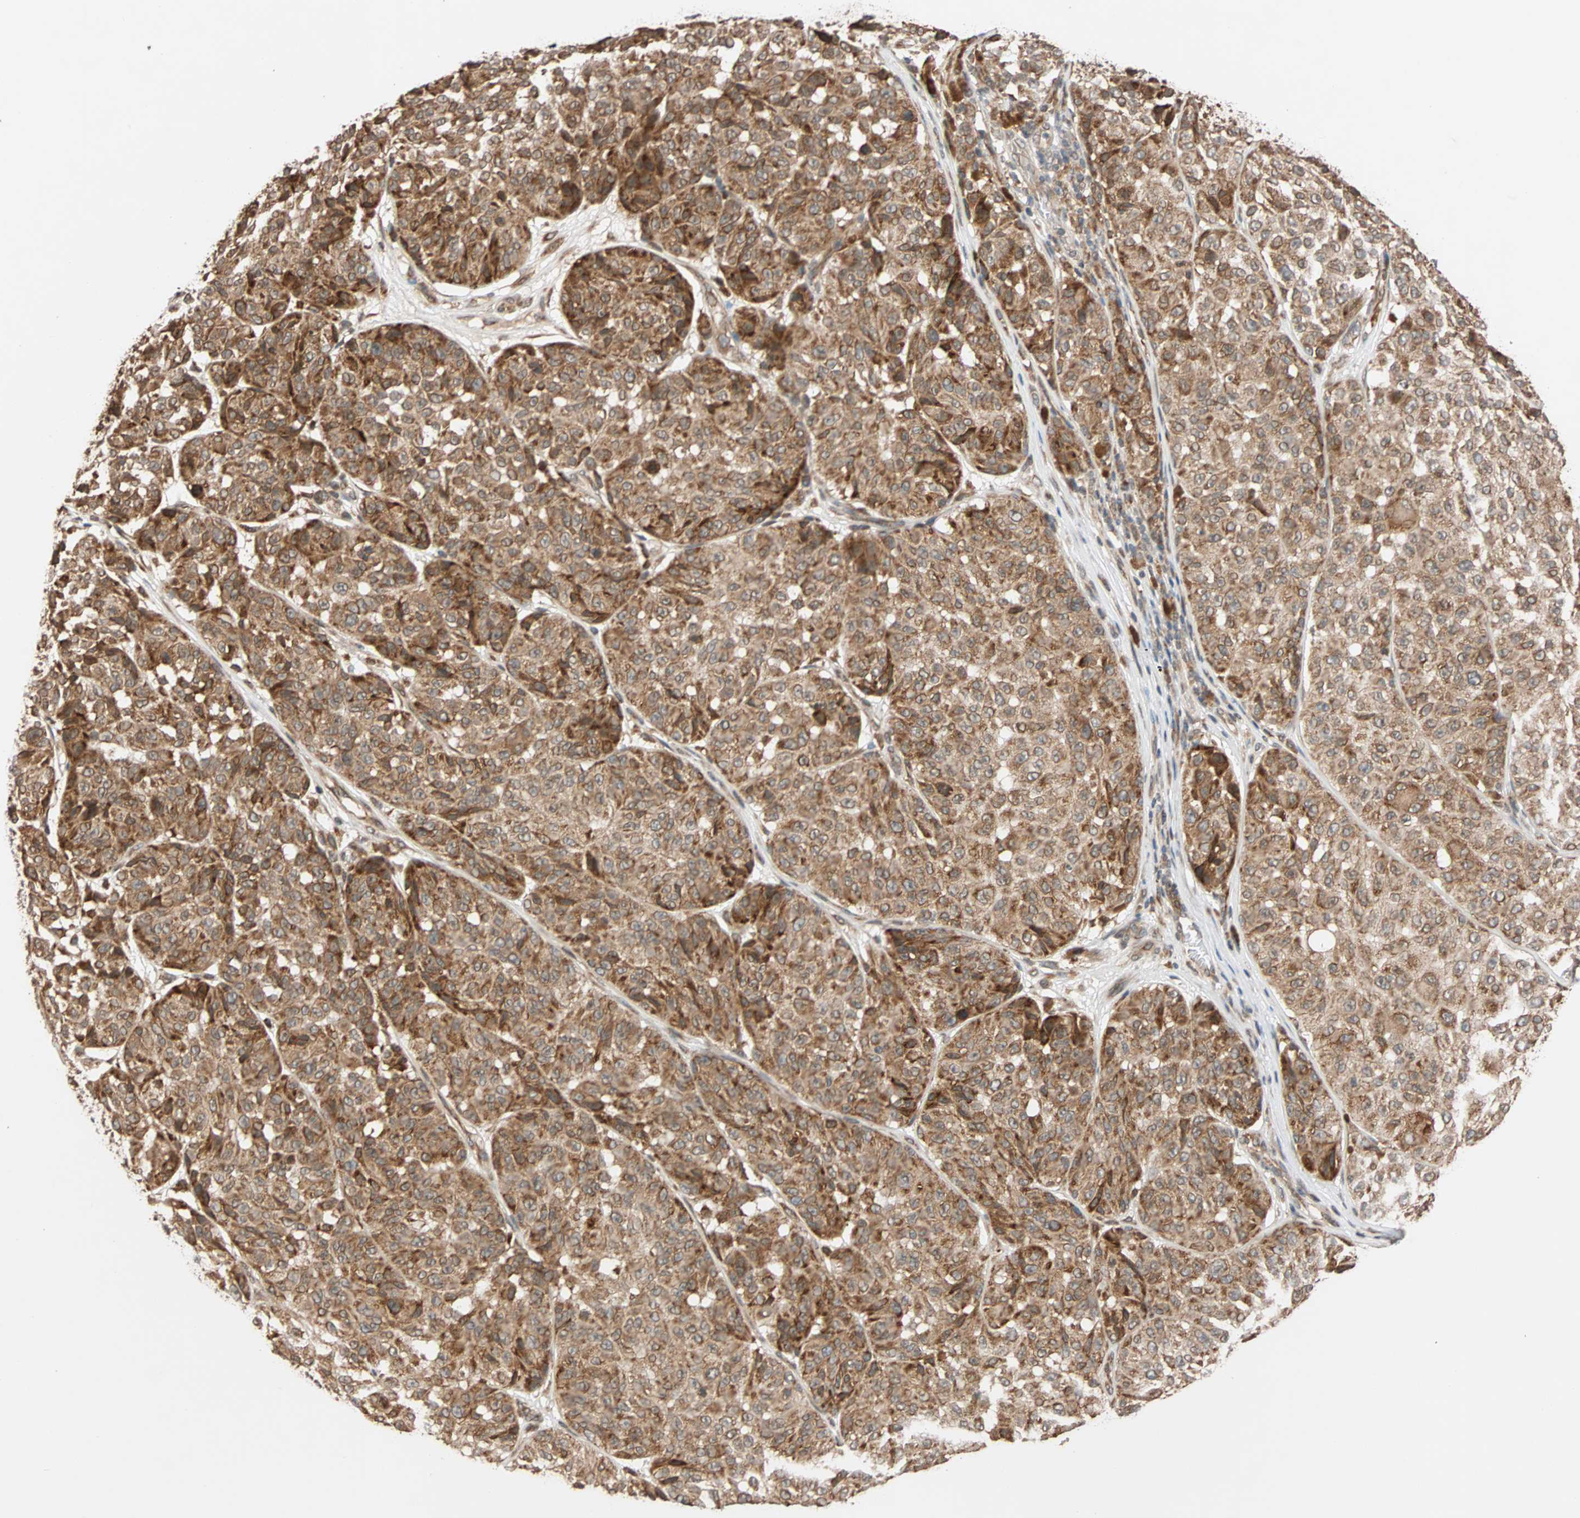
{"staining": {"intensity": "moderate", "quantity": ">75%", "location": "cytoplasmic/membranous"}, "tissue": "melanoma", "cell_type": "Tumor cells", "image_type": "cancer", "snomed": [{"axis": "morphology", "description": "Malignant melanoma, NOS"}, {"axis": "topography", "description": "Skin"}], "caption": "A brown stain labels moderate cytoplasmic/membranous positivity of a protein in melanoma tumor cells. (Stains: DAB (3,3'-diaminobenzidine) in brown, nuclei in blue, Microscopy: brightfield microscopy at high magnification).", "gene": "AUP1", "patient": {"sex": "female", "age": 46}}